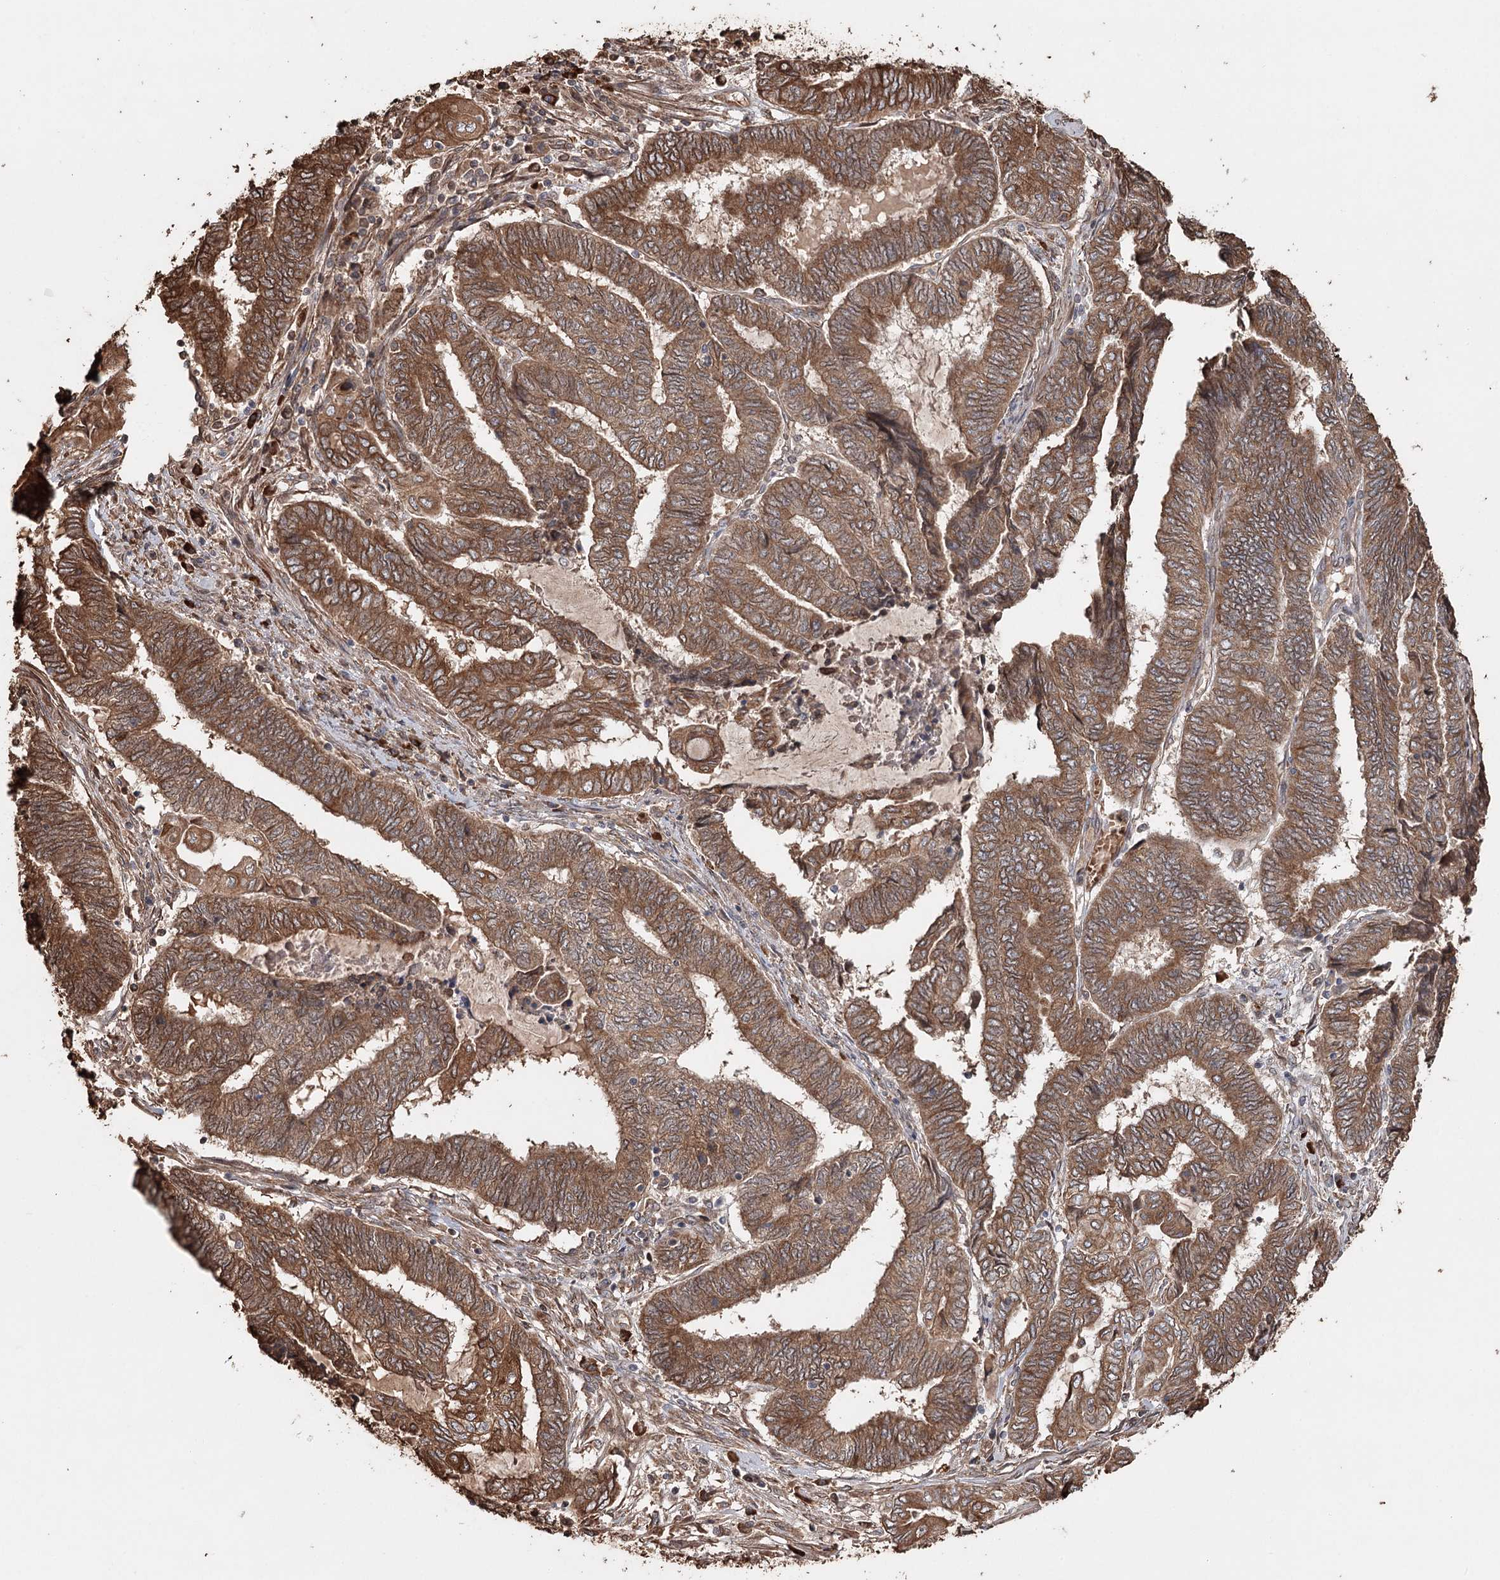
{"staining": {"intensity": "strong", "quantity": ">75%", "location": "cytoplasmic/membranous"}, "tissue": "endometrial cancer", "cell_type": "Tumor cells", "image_type": "cancer", "snomed": [{"axis": "morphology", "description": "Adenocarcinoma, NOS"}, {"axis": "topography", "description": "Uterus"}, {"axis": "topography", "description": "Endometrium"}], "caption": "The immunohistochemical stain highlights strong cytoplasmic/membranous staining in tumor cells of adenocarcinoma (endometrial) tissue. Using DAB (3,3'-diaminobenzidine) (brown) and hematoxylin (blue) stains, captured at high magnification using brightfield microscopy.", "gene": "SYVN1", "patient": {"sex": "female", "age": 70}}